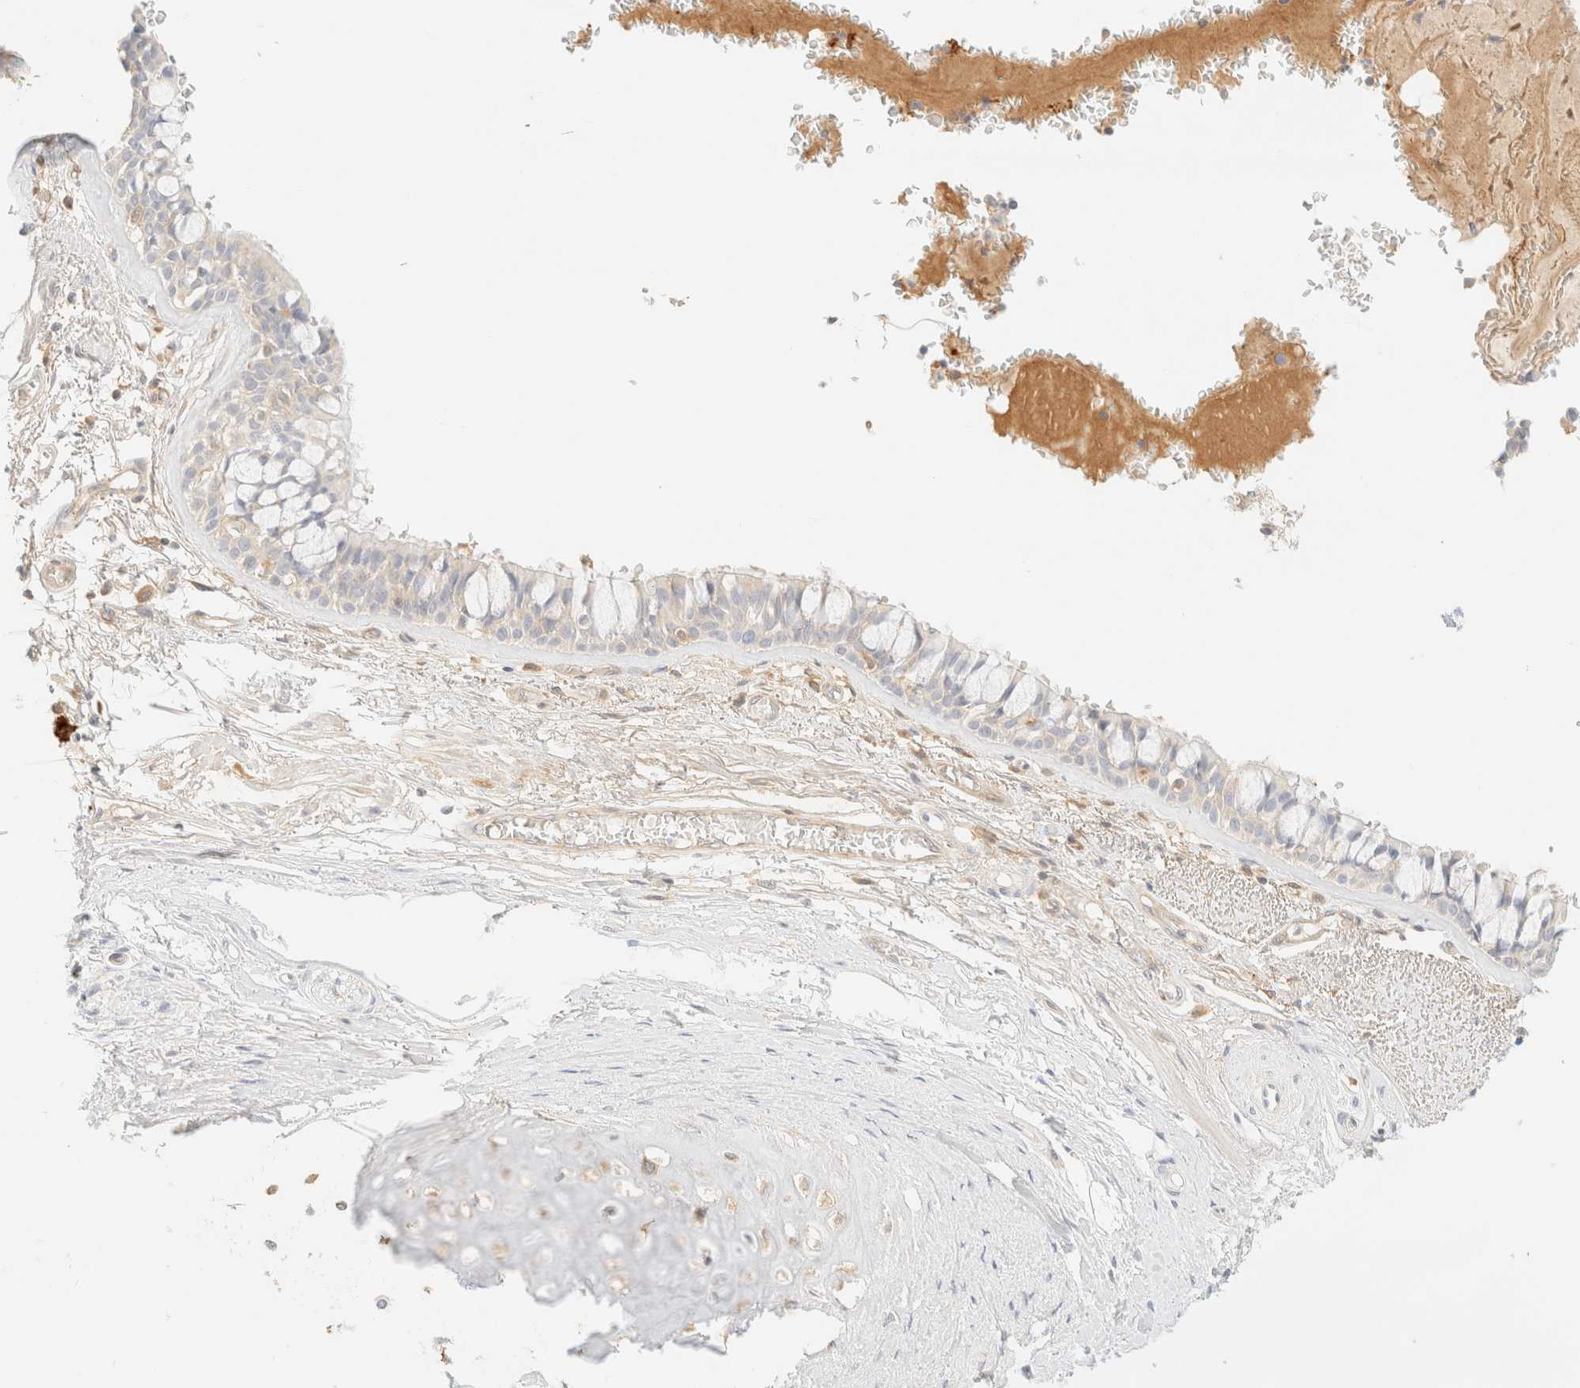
{"staining": {"intensity": "negative", "quantity": "none", "location": "none"}, "tissue": "bronchus", "cell_type": "Respiratory epithelial cells", "image_type": "normal", "snomed": [{"axis": "morphology", "description": "Normal tissue, NOS"}, {"axis": "topography", "description": "Bronchus"}], "caption": "Bronchus was stained to show a protein in brown. There is no significant positivity in respiratory epithelial cells. (DAB immunohistochemistry visualized using brightfield microscopy, high magnification).", "gene": "FHOD1", "patient": {"sex": "male", "age": 66}}